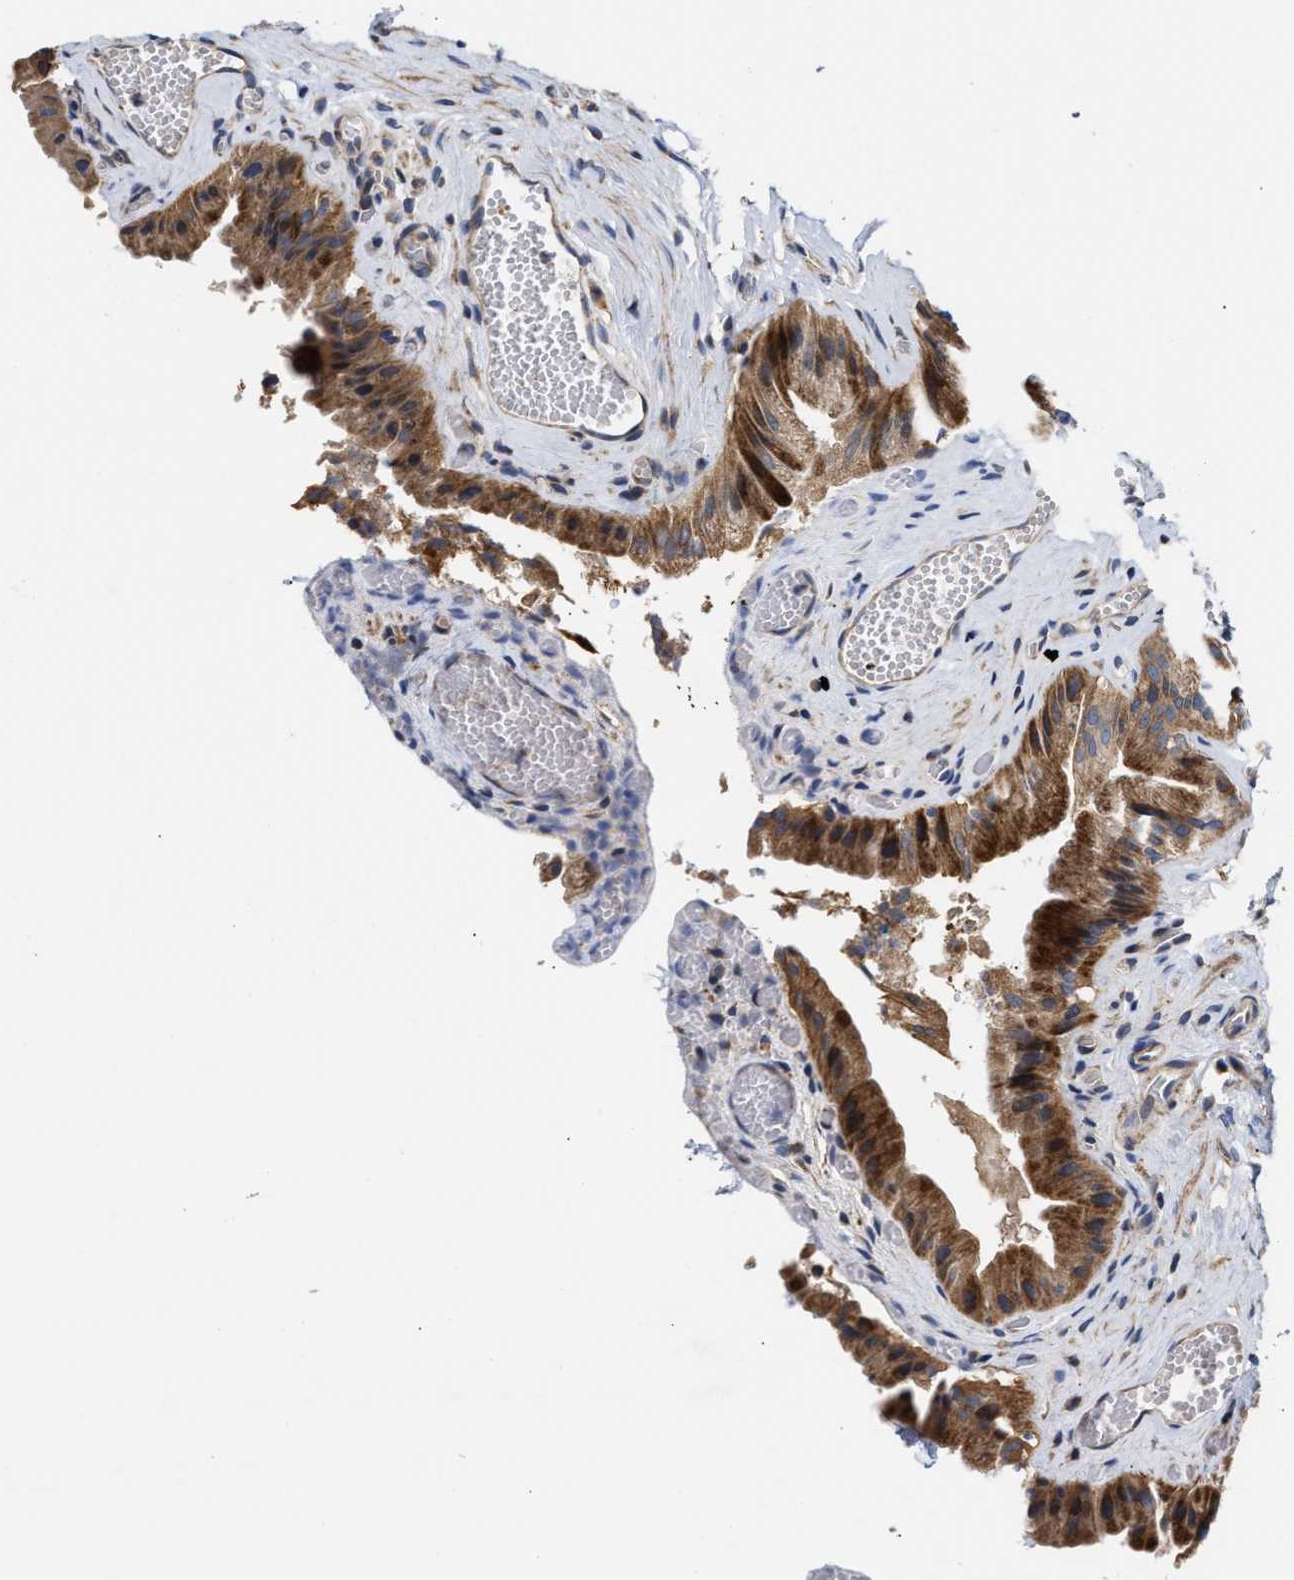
{"staining": {"intensity": "strong", "quantity": ">75%", "location": "cytoplasmic/membranous"}, "tissue": "gallbladder", "cell_type": "Glandular cells", "image_type": "normal", "snomed": [{"axis": "morphology", "description": "Normal tissue, NOS"}, {"axis": "topography", "description": "Gallbladder"}], "caption": "Glandular cells demonstrate high levels of strong cytoplasmic/membranous positivity in approximately >75% of cells in unremarkable human gallbladder. (Brightfield microscopy of DAB IHC at high magnification).", "gene": "MALSU1", "patient": {"sex": "male", "age": 49}}